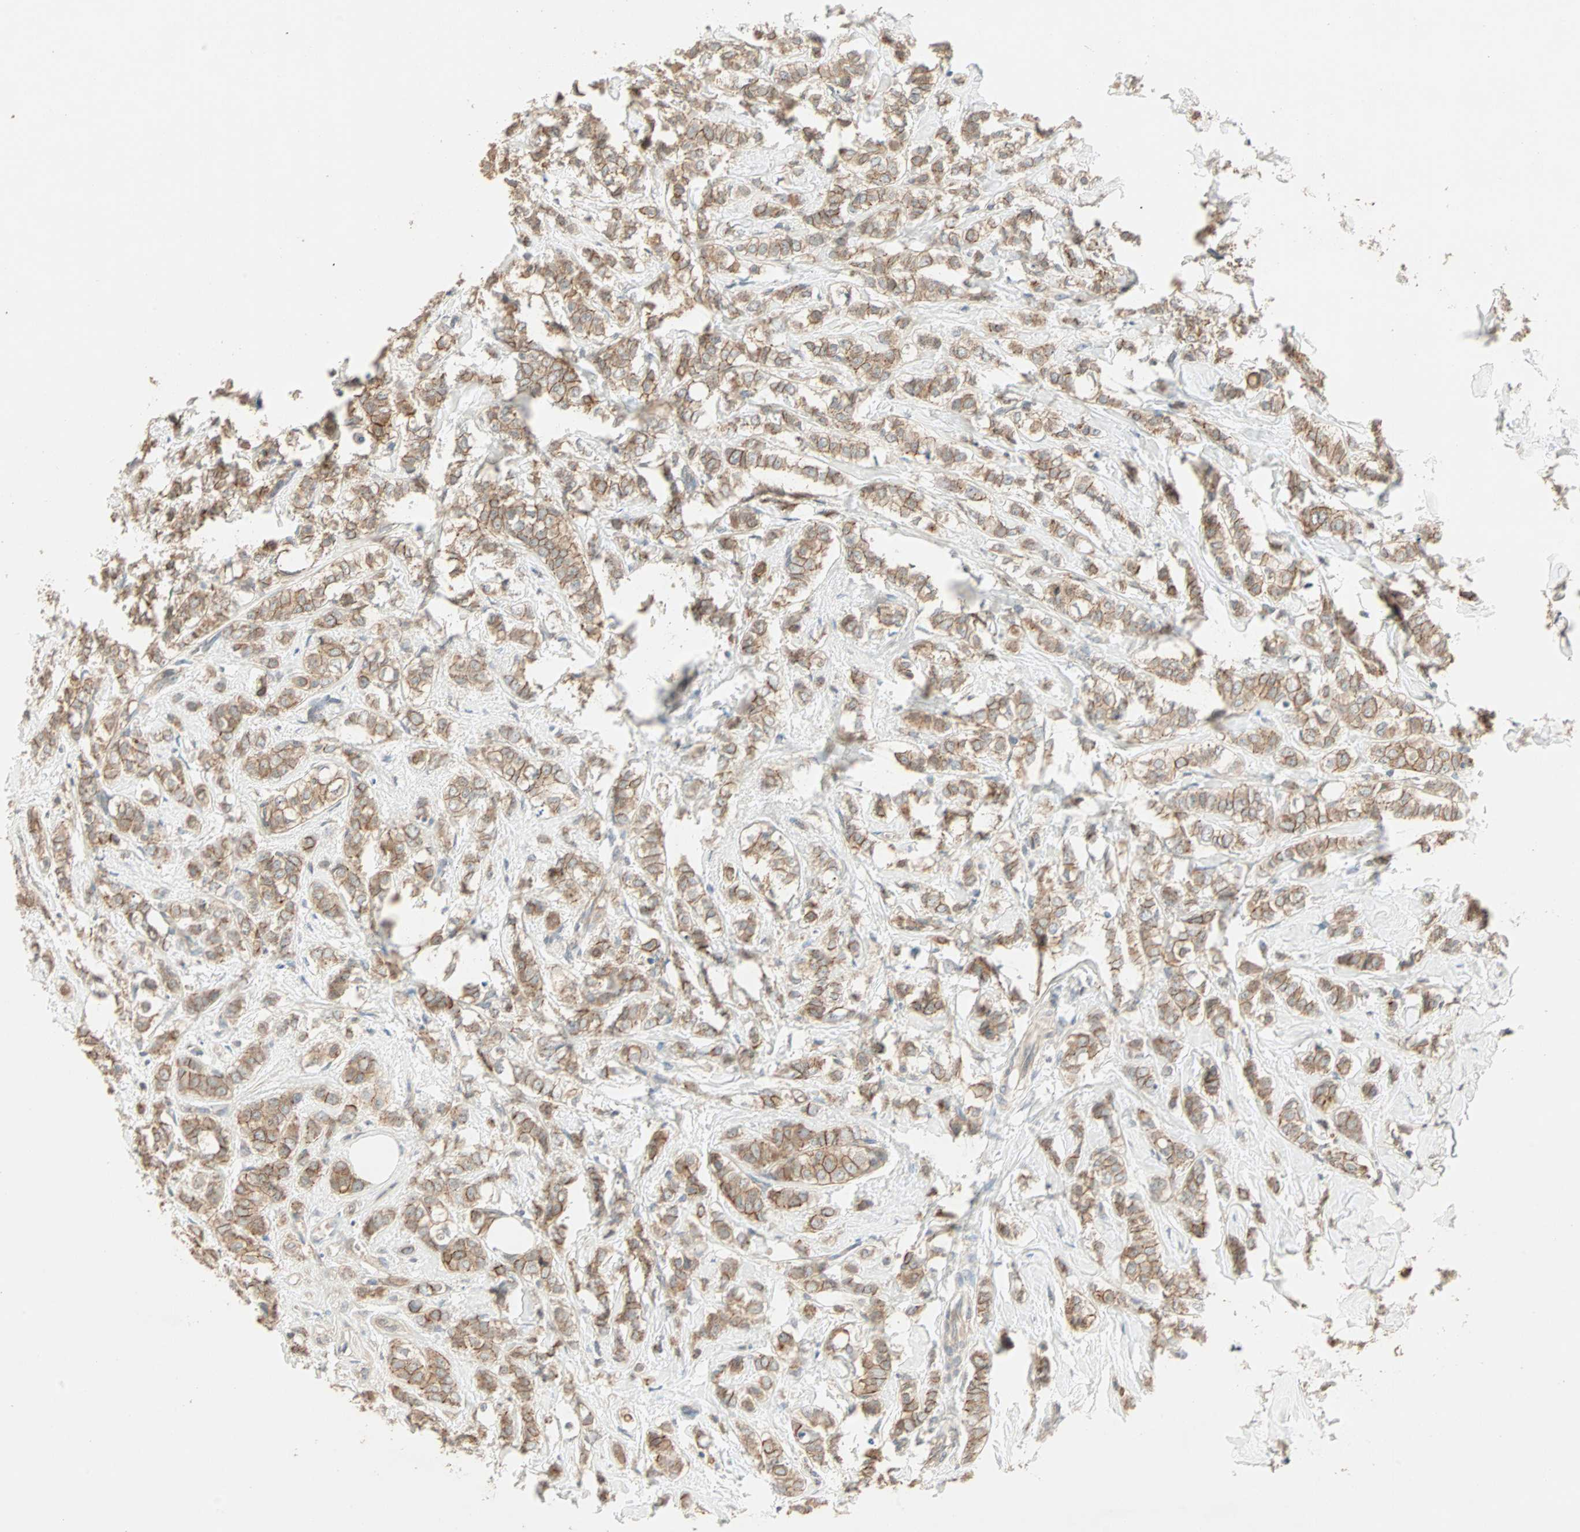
{"staining": {"intensity": "moderate", "quantity": ">75%", "location": "cytoplasmic/membranous"}, "tissue": "breast cancer", "cell_type": "Tumor cells", "image_type": "cancer", "snomed": [{"axis": "morphology", "description": "Lobular carcinoma"}, {"axis": "topography", "description": "Breast"}], "caption": "Human breast cancer stained with a protein marker exhibits moderate staining in tumor cells.", "gene": "TTF2", "patient": {"sex": "female", "age": 60}}